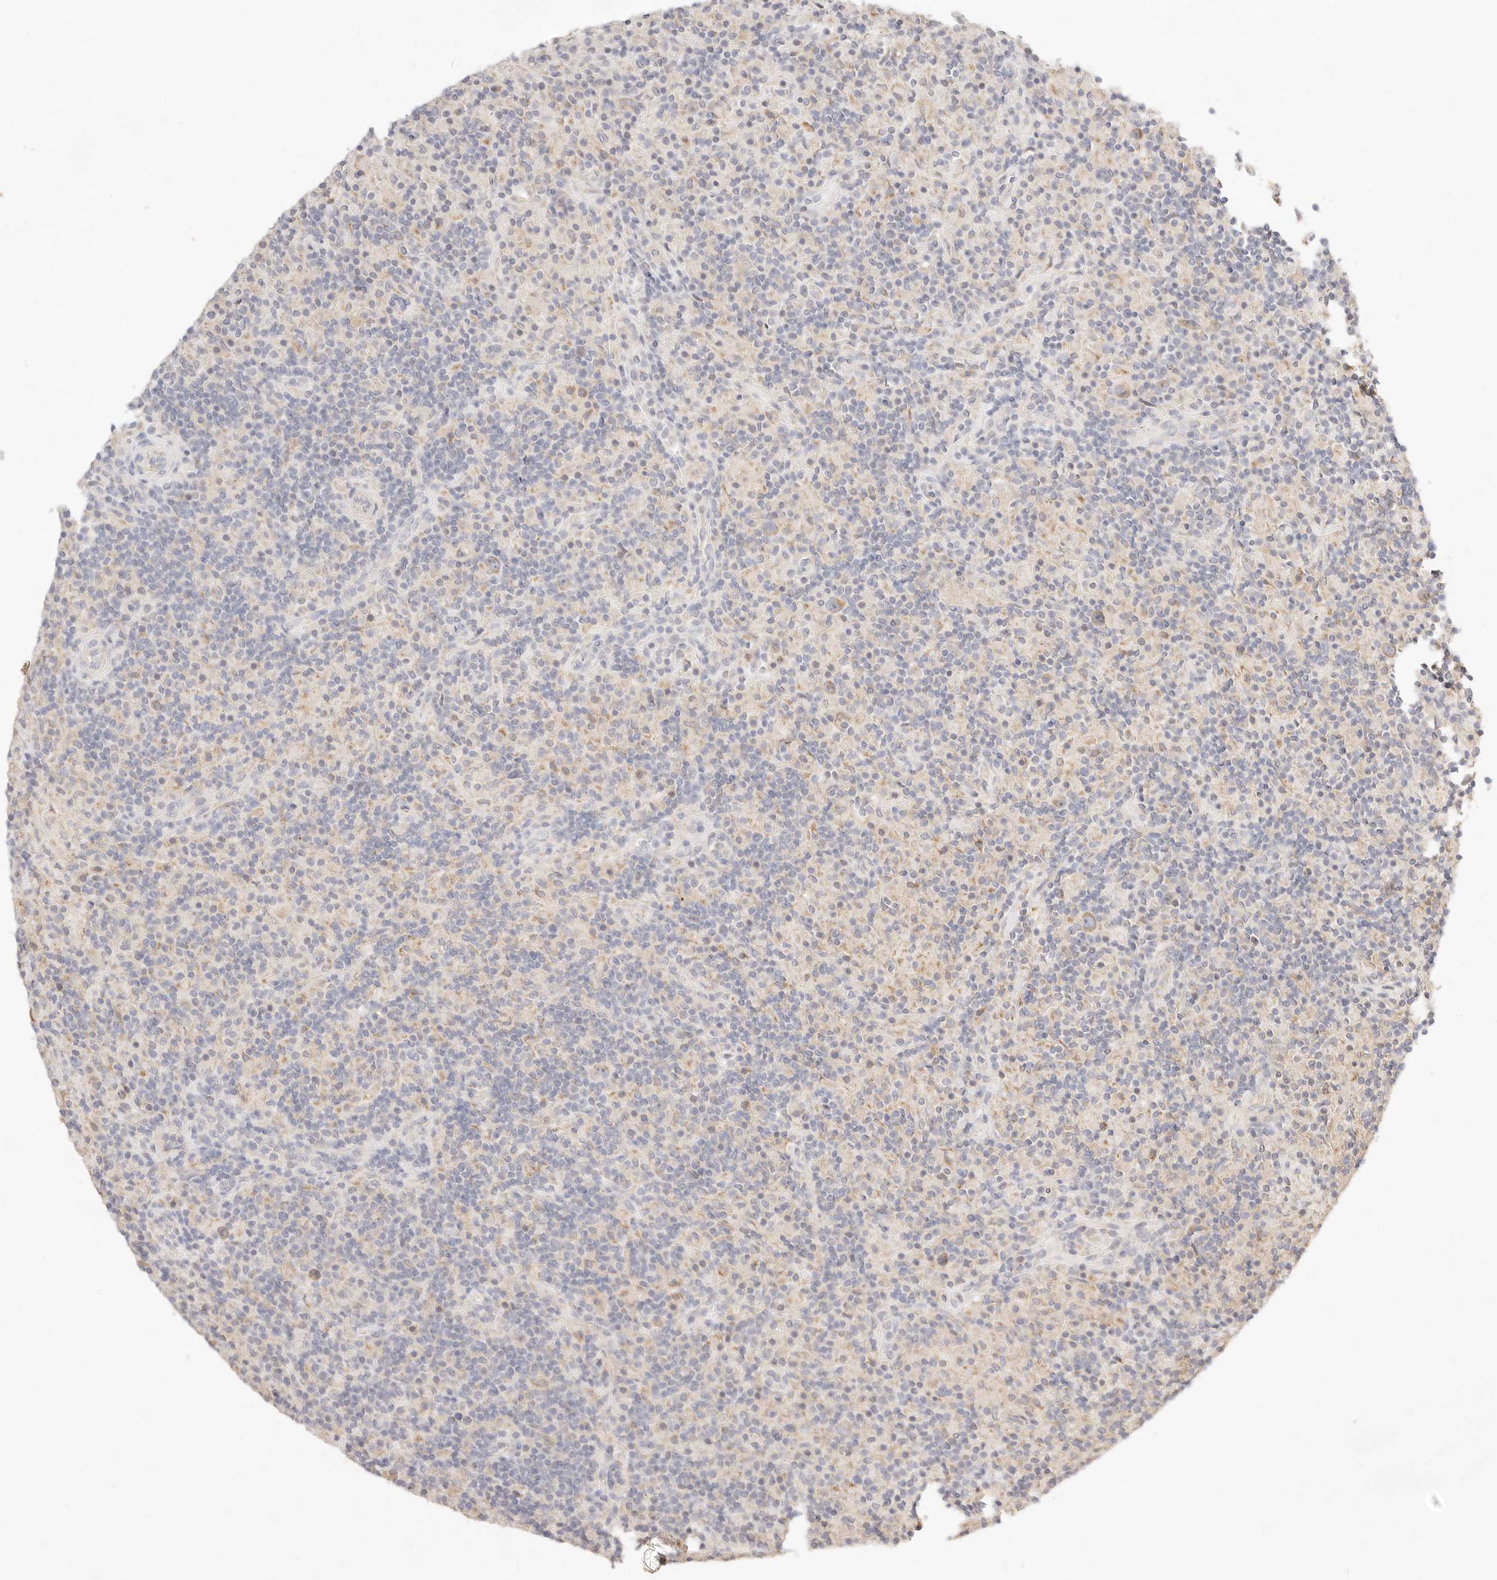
{"staining": {"intensity": "weak", "quantity": "<25%", "location": "cytoplasmic/membranous"}, "tissue": "lymphoma", "cell_type": "Tumor cells", "image_type": "cancer", "snomed": [{"axis": "morphology", "description": "Hodgkin's disease, NOS"}, {"axis": "topography", "description": "Lymph node"}], "caption": "High power microscopy histopathology image of an immunohistochemistry image of Hodgkin's disease, revealing no significant staining in tumor cells.", "gene": "ACOX1", "patient": {"sex": "male", "age": 70}}